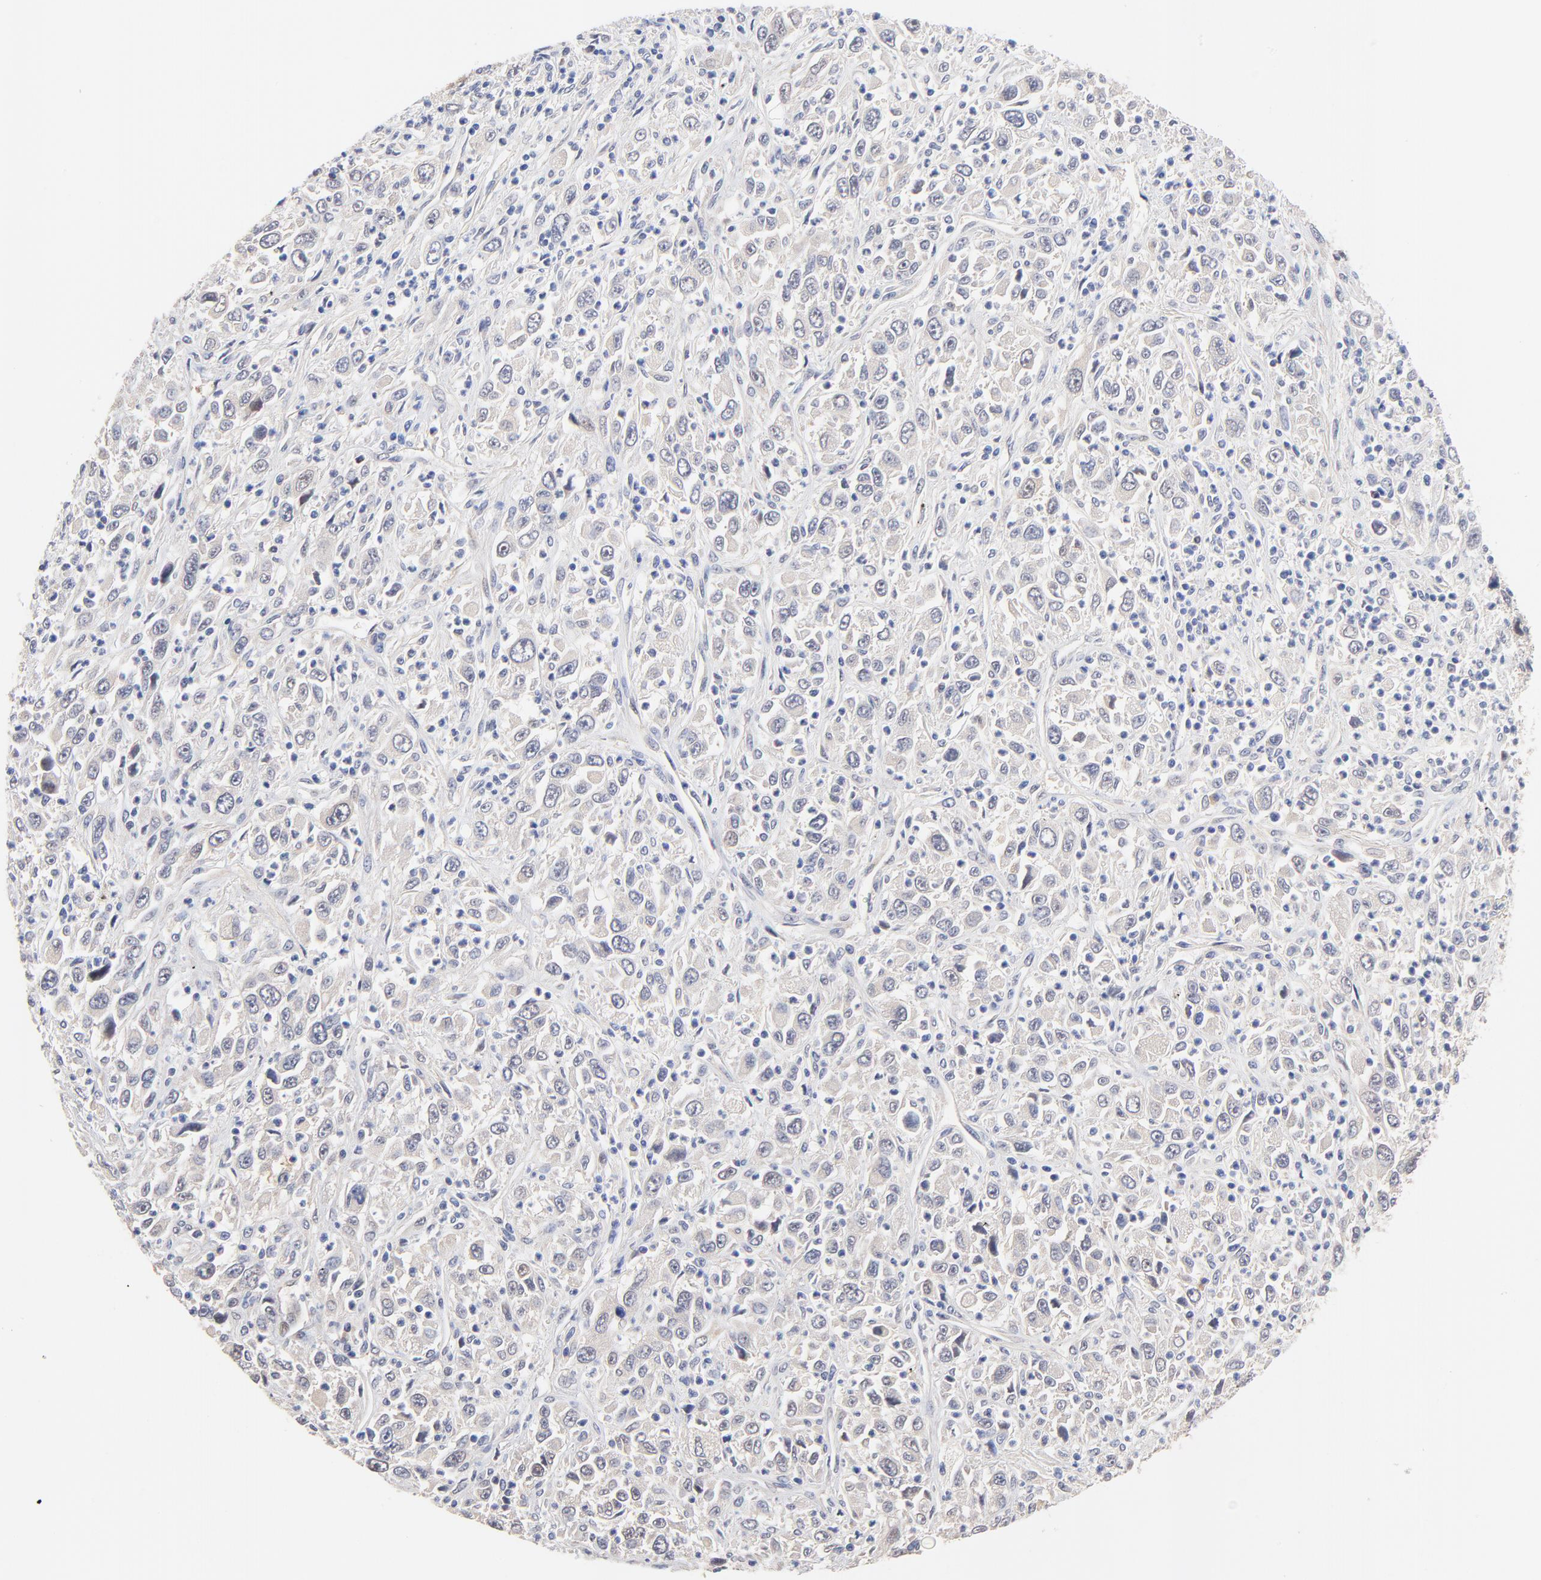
{"staining": {"intensity": "negative", "quantity": "none", "location": "none"}, "tissue": "melanoma", "cell_type": "Tumor cells", "image_type": "cancer", "snomed": [{"axis": "morphology", "description": "Malignant melanoma, Metastatic site"}, {"axis": "topography", "description": "Skin"}], "caption": "Immunohistochemistry micrograph of human malignant melanoma (metastatic site) stained for a protein (brown), which exhibits no staining in tumor cells.", "gene": "TXNL1", "patient": {"sex": "female", "age": 56}}